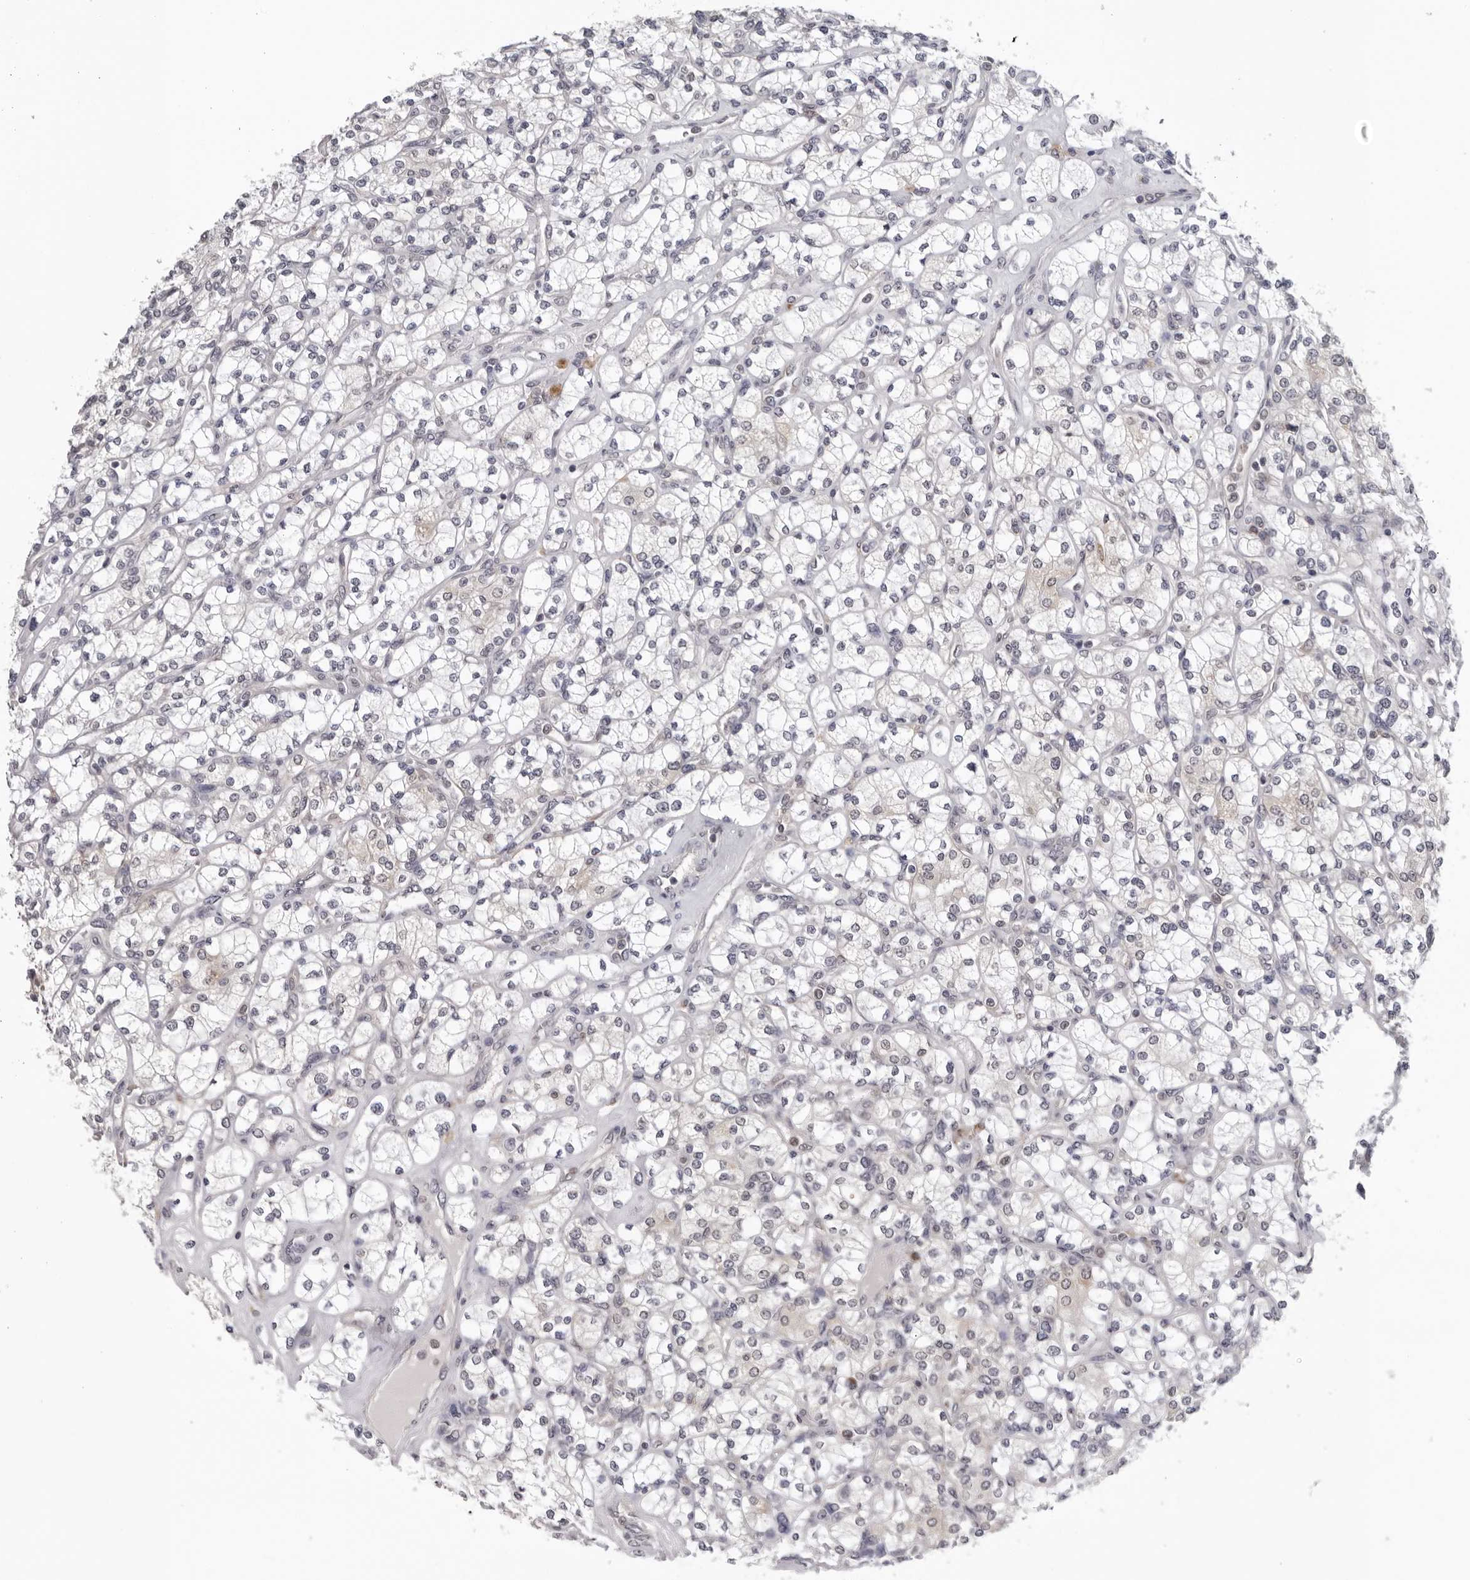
{"staining": {"intensity": "negative", "quantity": "none", "location": "none"}, "tissue": "renal cancer", "cell_type": "Tumor cells", "image_type": "cancer", "snomed": [{"axis": "morphology", "description": "Adenocarcinoma, NOS"}, {"axis": "topography", "description": "Kidney"}], "caption": "This is an immunohistochemistry (IHC) photomicrograph of human renal cancer (adenocarcinoma). There is no expression in tumor cells.", "gene": "CPT2", "patient": {"sex": "male", "age": 77}}